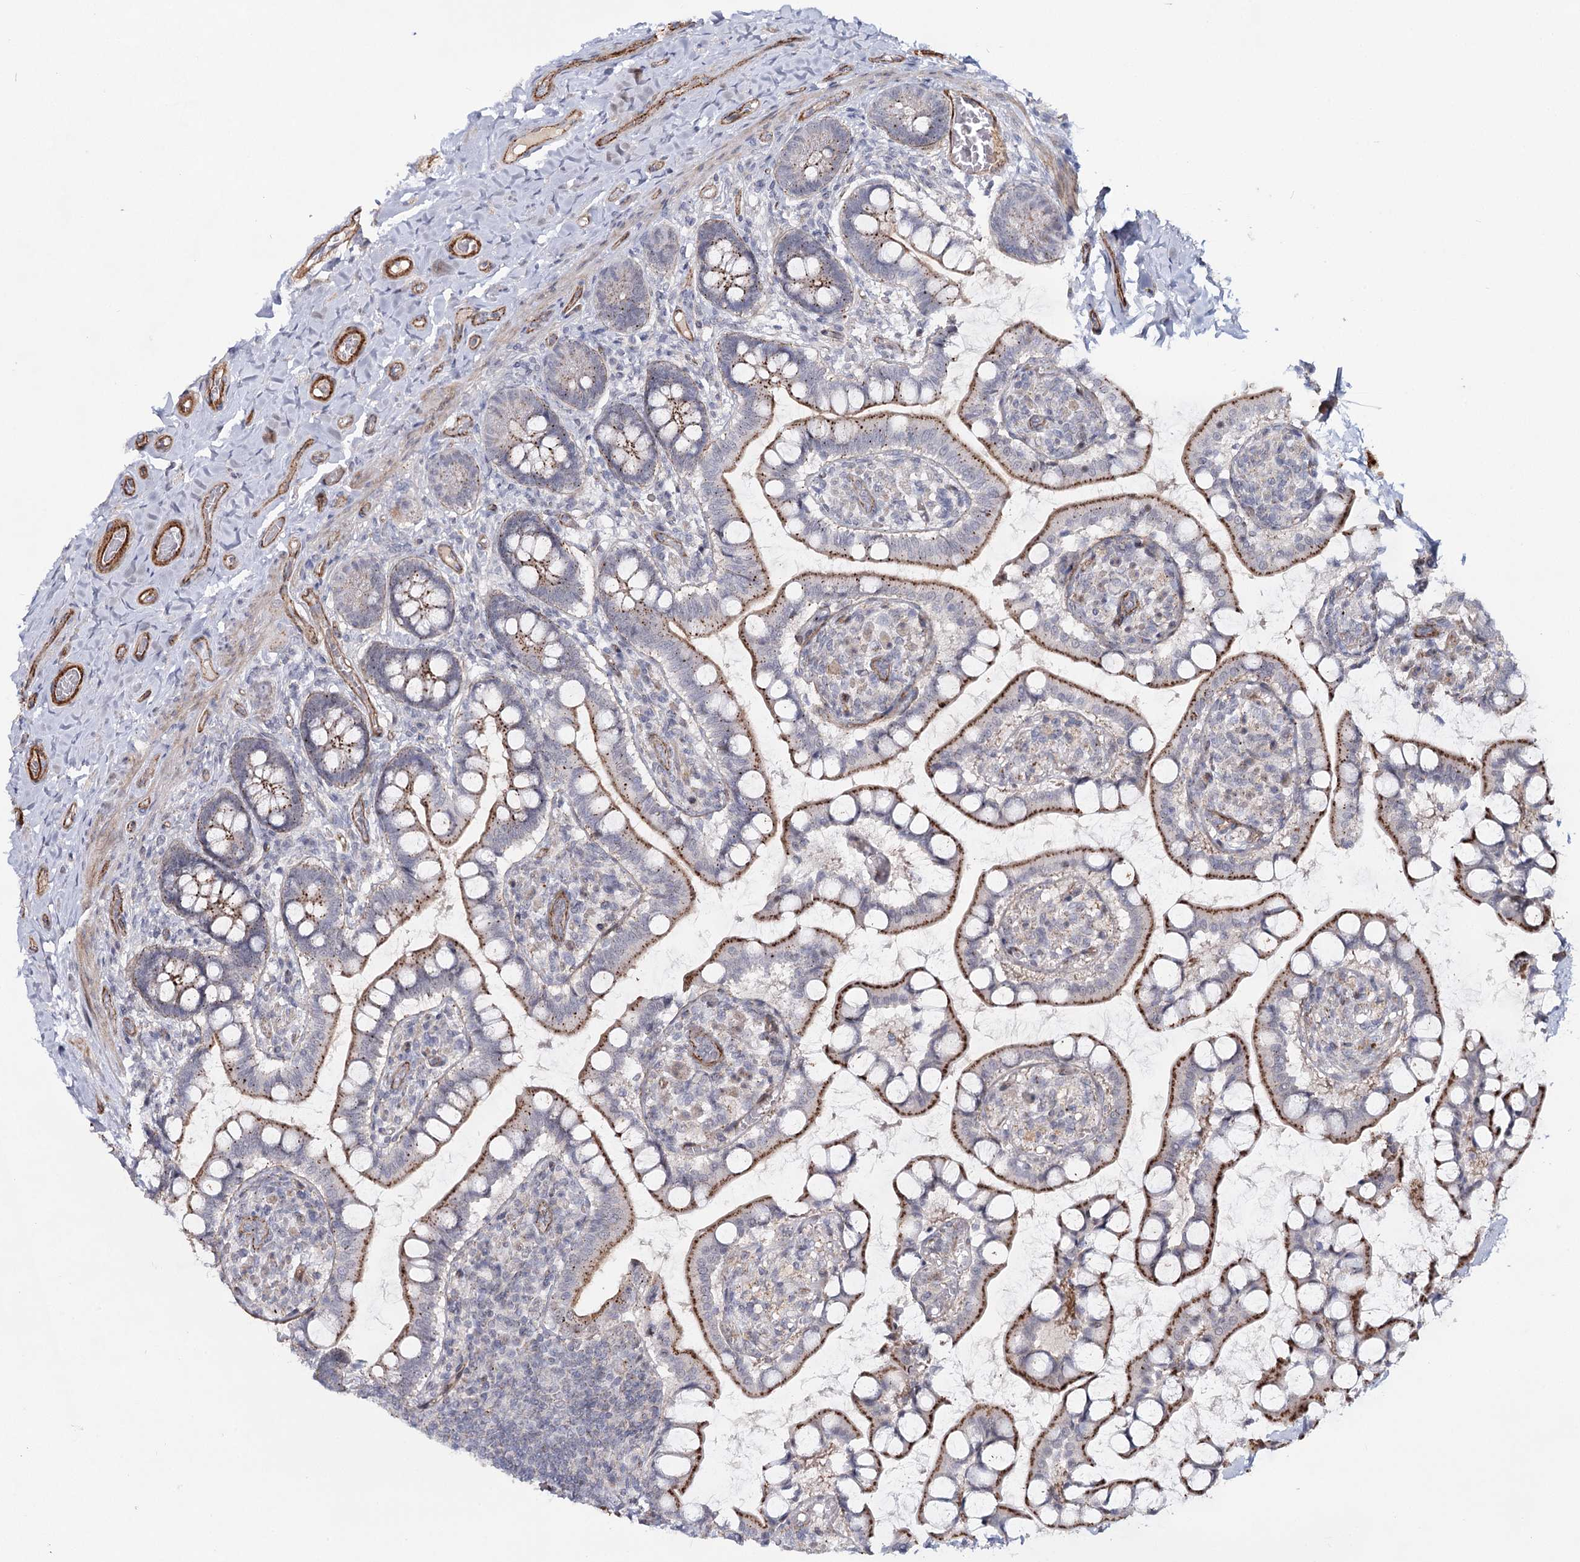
{"staining": {"intensity": "moderate", "quantity": "25%-75%", "location": "cytoplasmic/membranous"}, "tissue": "small intestine", "cell_type": "Glandular cells", "image_type": "normal", "snomed": [{"axis": "morphology", "description": "Normal tissue, NOS"}, {"axis": "topography", "description": "Small intestine"}], "caption": "Immunohistochemical staining of unremarkable human small intestine demonstrates 25%-75% levels of moderate cytoplasmic/membranous protein staining in about 25%-75% of glandular cells.", "gene": "ATL2", "patient": {"sex": "male", "age": 52}}